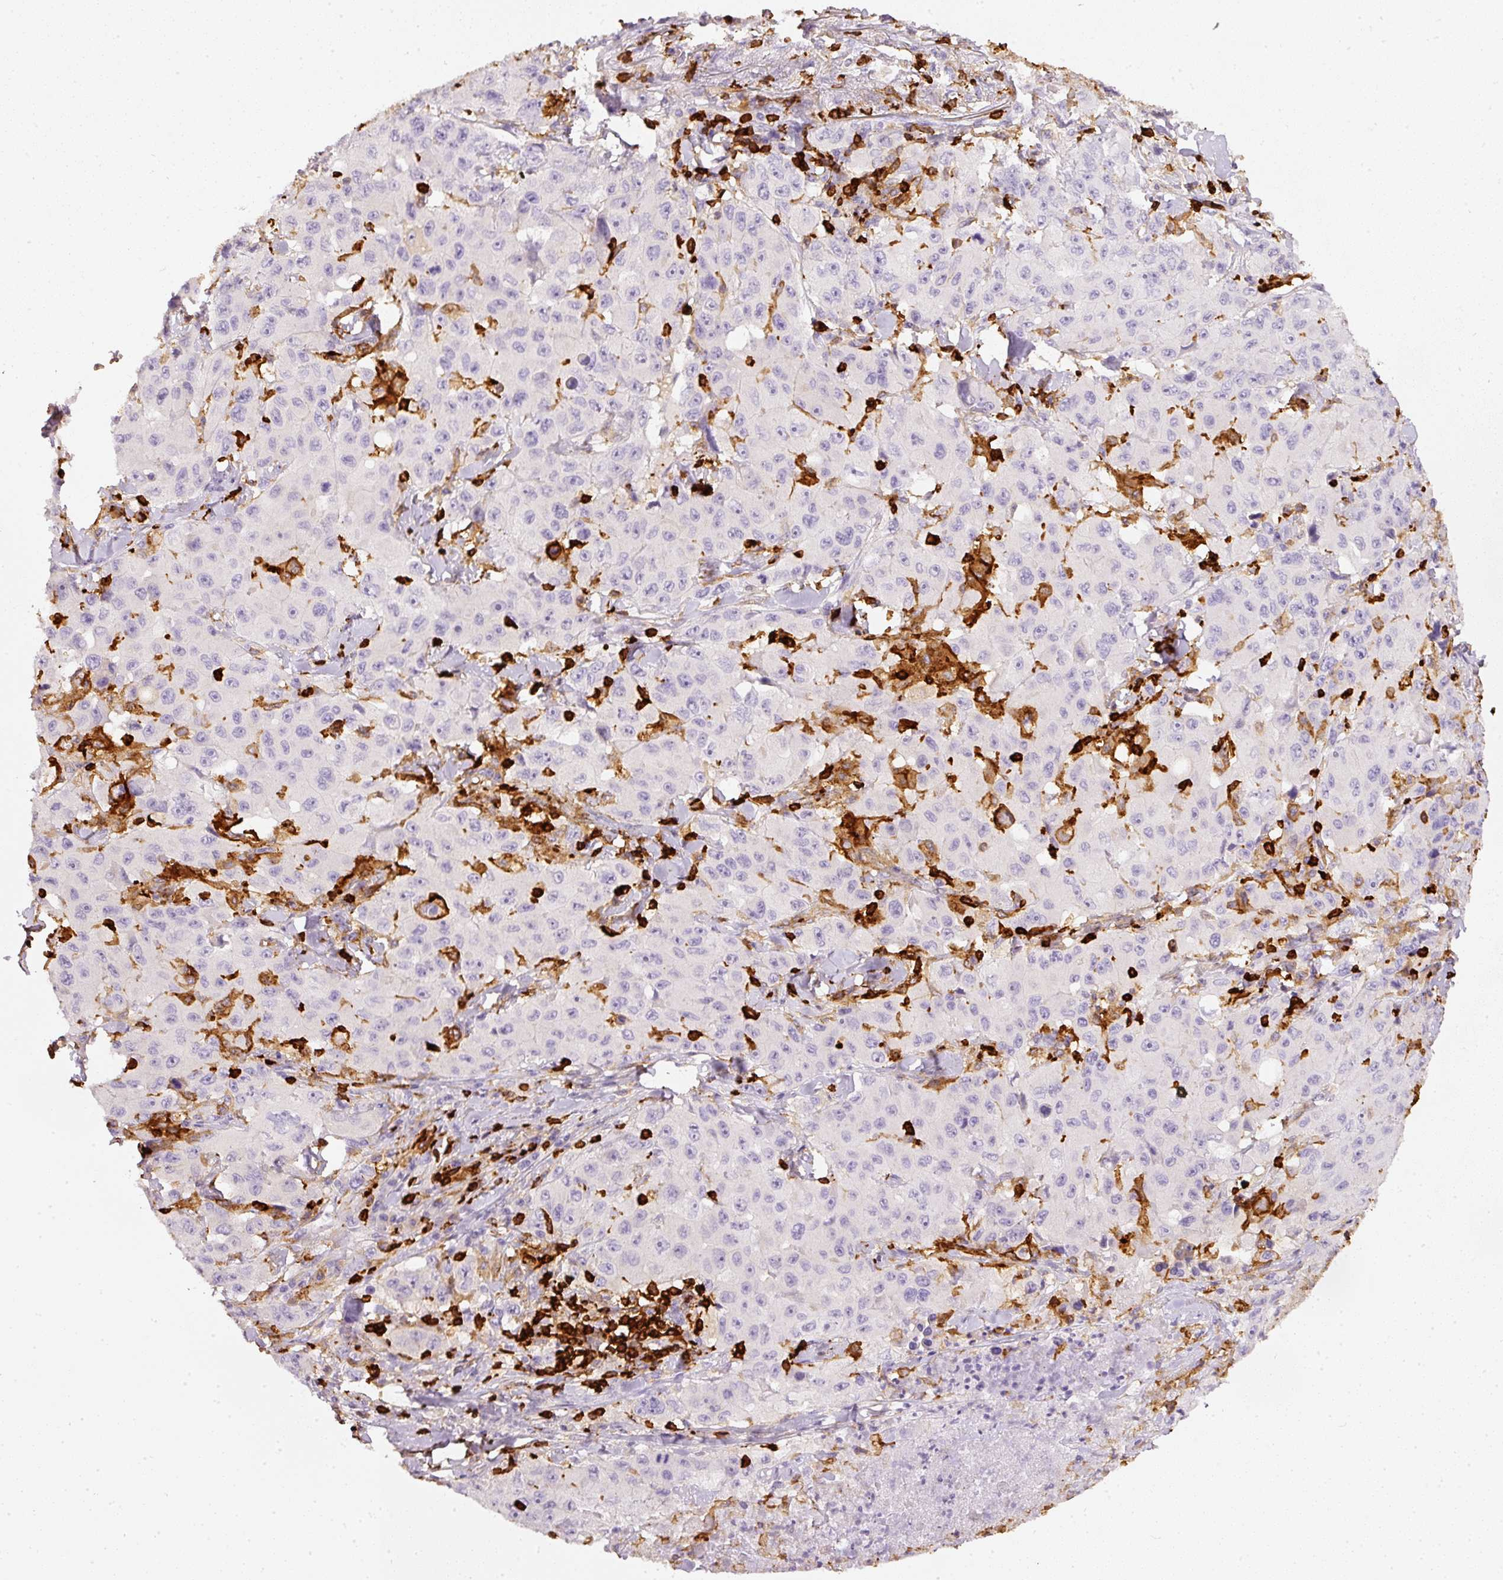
{"staining": {"intensity": "negative", "quantity": "none", "location": "none"}, "tissue": "lung cancer", "cell_type": "Tumor cells", "image_type": "cancer", "snomed": [{"axis": "morphology", "description": "Squamous cell carcinoma, NOS"}, {"axis": "topography", "description": "Lung"}], "caption": "The immunohistochemistry micrograph has no significant staining in tumor cells of lung cancer (squamous cell carcinoma) tissue.", "gene": "EVL", "patient": {"sex": "male", "age": 63}}